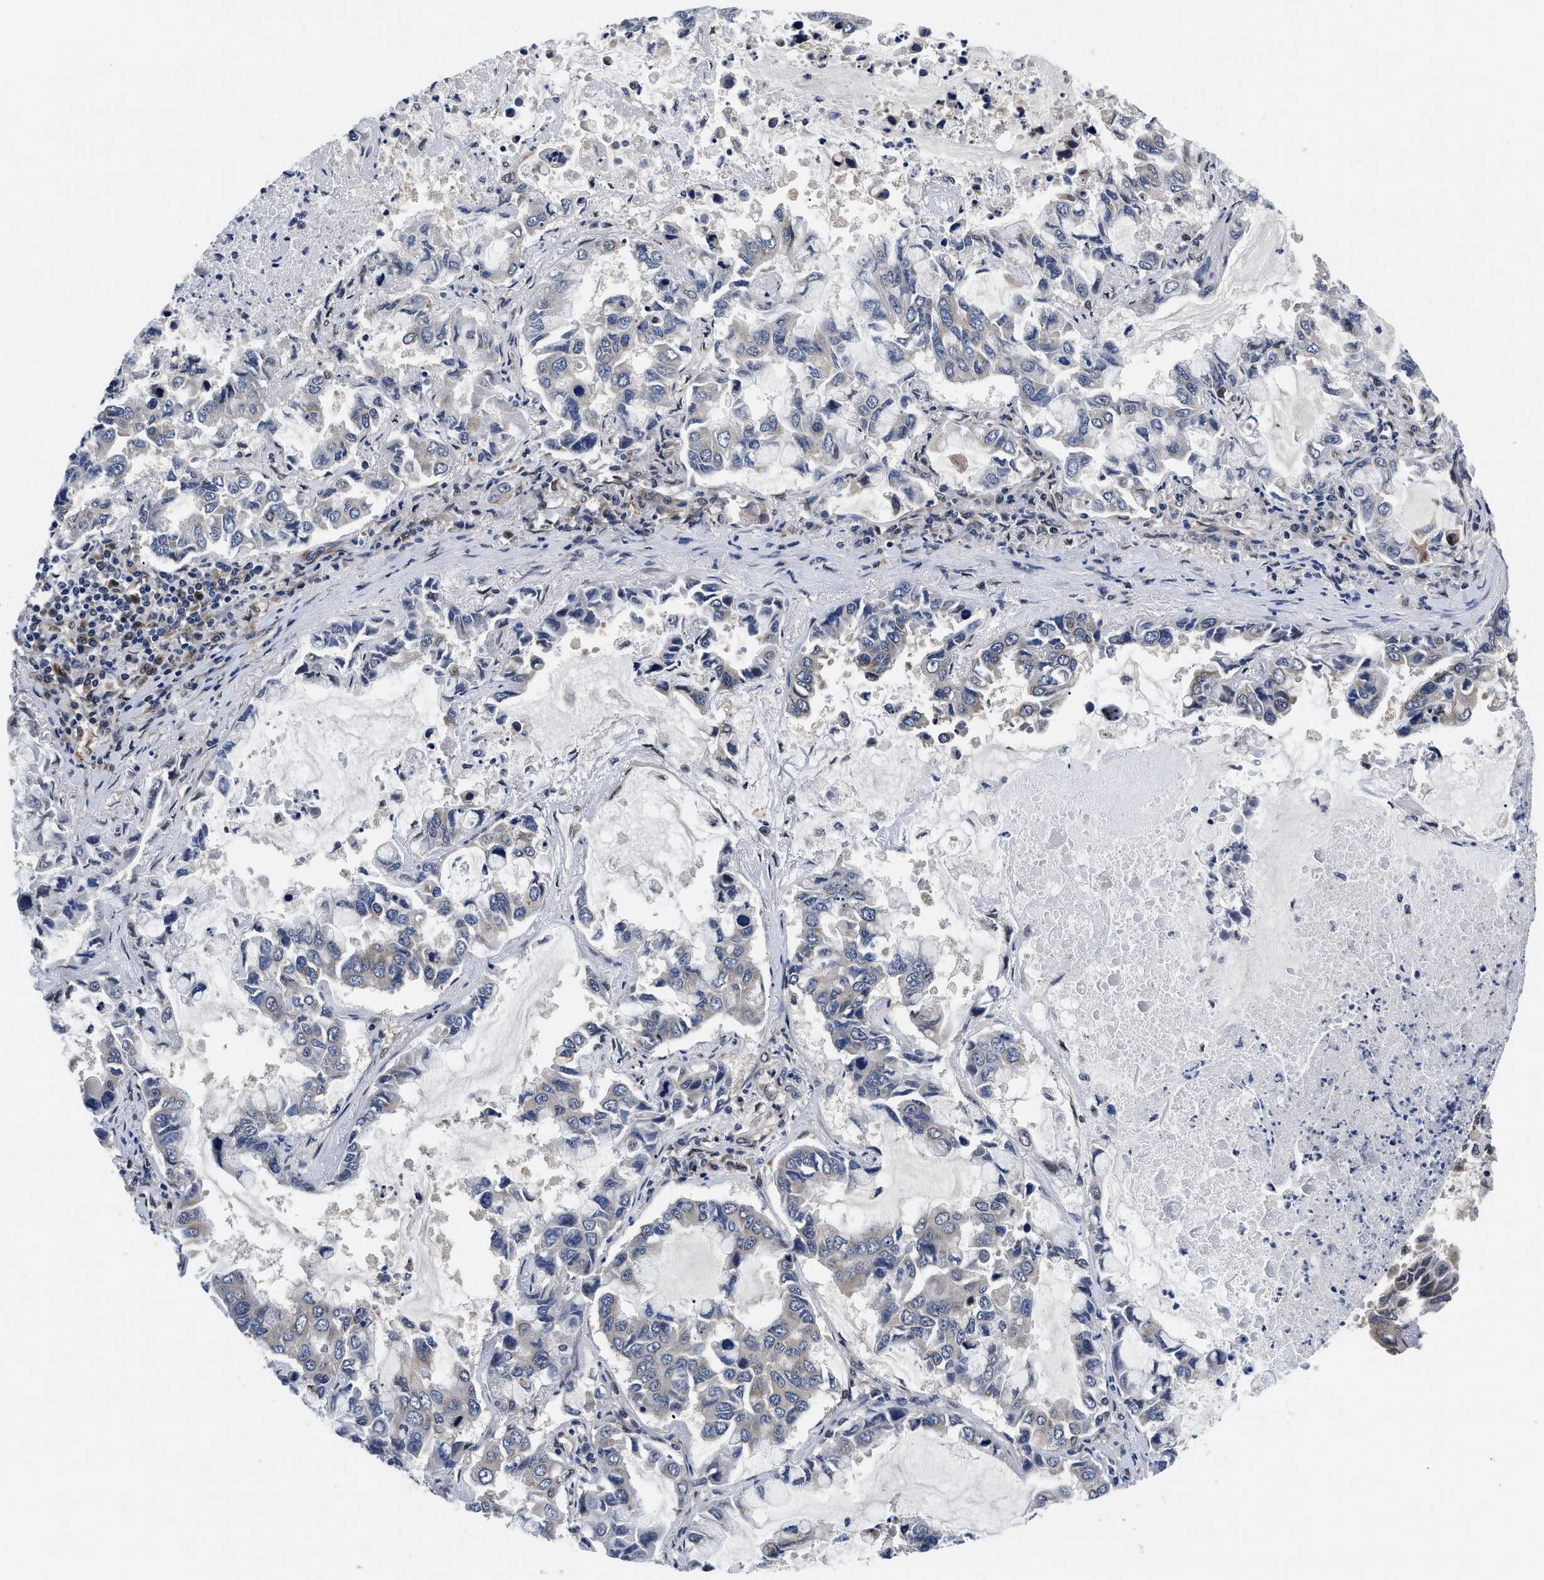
{"staining": {"intensity": "negative", "quantity": "none", "location": "none"}, "tissue": "lung cancer", "cell_type": "Tumor cells", "image_type": "cancer", "snomed": [{"axis": "morphology", "description": "Adenocarcinoma, NOS"}, {"axis": "topography", "description": "Lung"}], "caption": "IHC micrograph of neoplastic tissue: human lung cancer (adenocarcinoma) stained with DAB reveals no significant protein staining in tumor cells. (Stains: DAB IHC with hematoxylin counter stain, Microscopy: brightfield microscopy at high magnification).", "gene": "SNX10", "patient": {"sex": "male", "age": 64}}